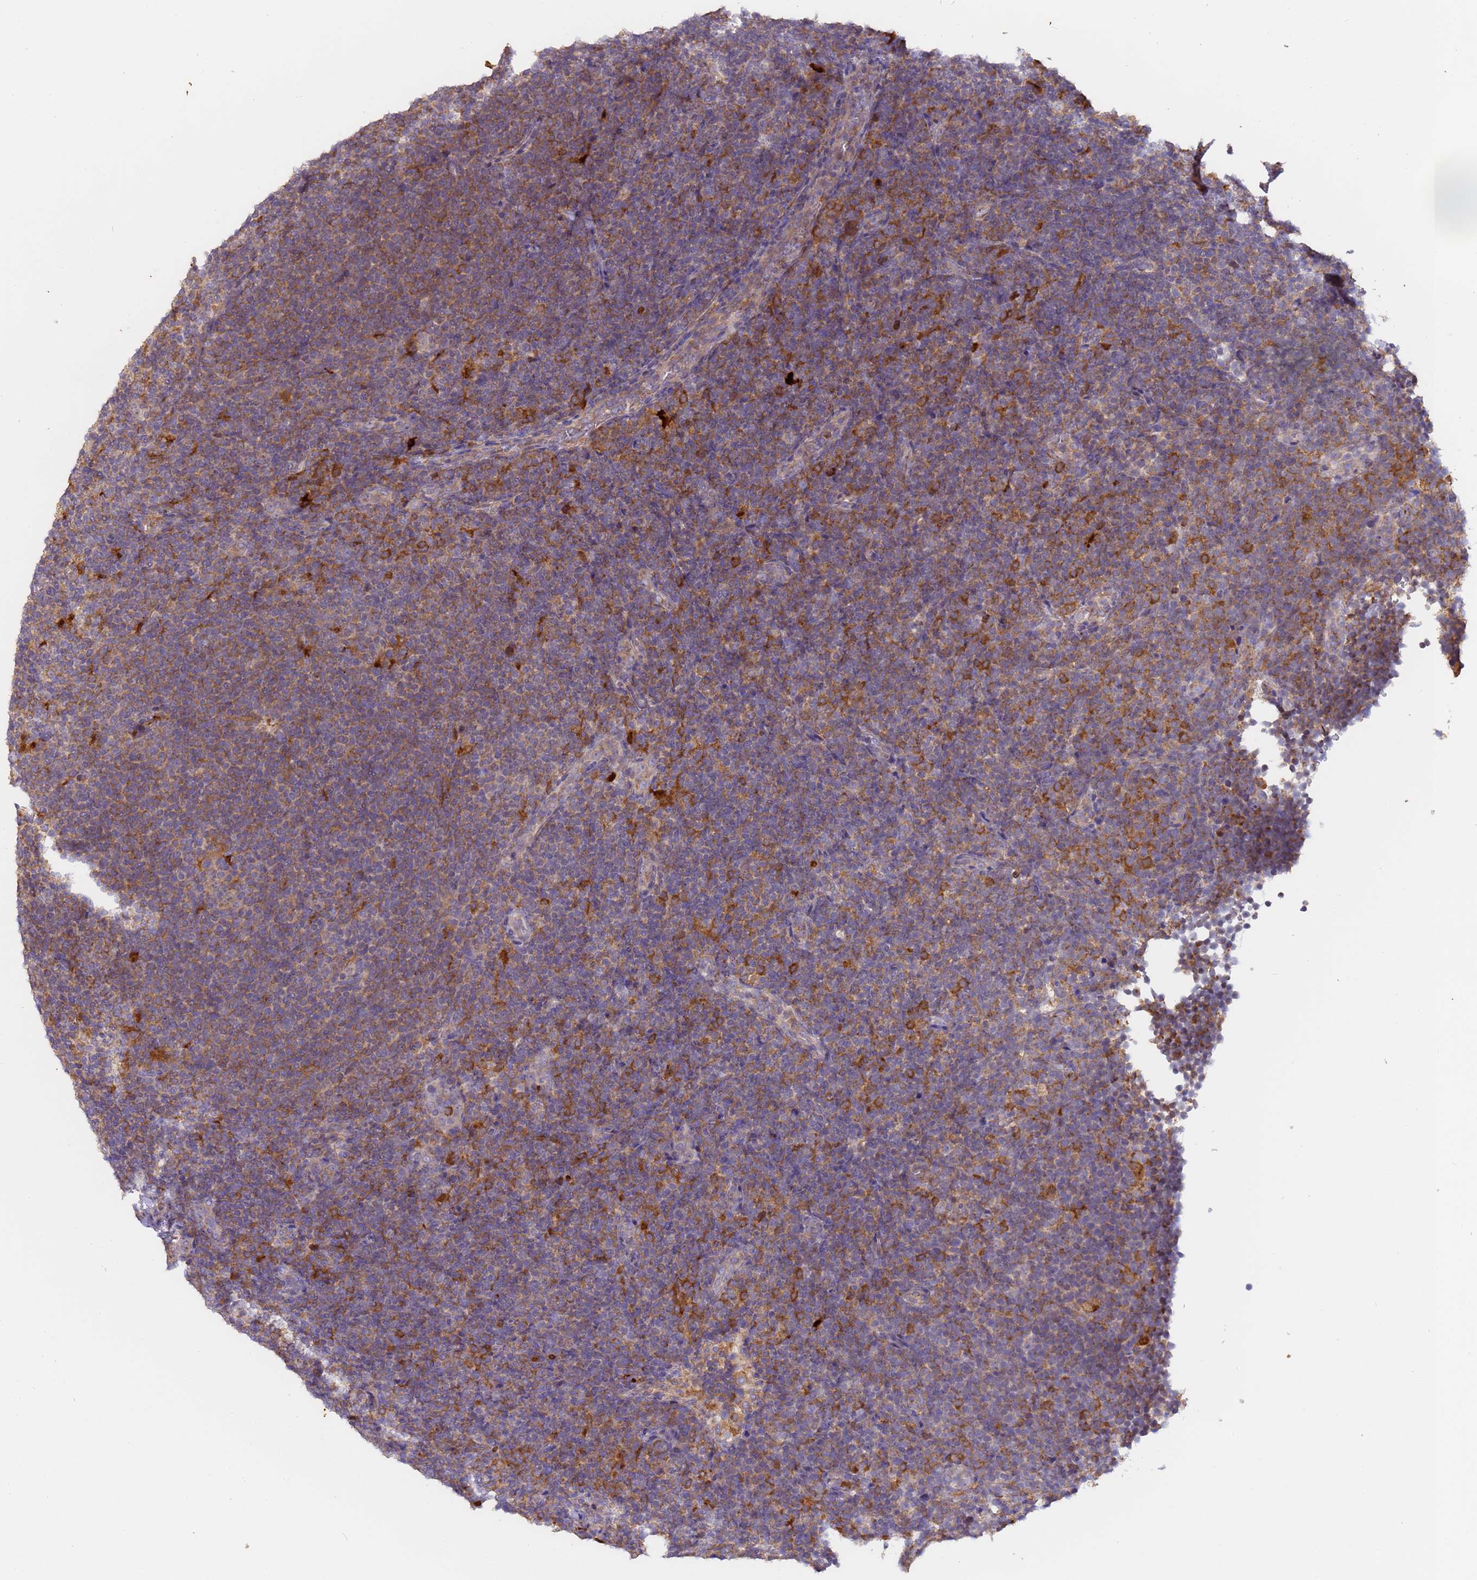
{"staining": {"intensity": "negative", "quantity": "none", "location": "none"}, "tissue": "lymphoma", "cell_type": "Tumor cells", "image_type": "cancer", "snomed": [{"axis": "morphology", "description": "Hodgkin's disease, NOS"}, {"axis": "topography", "description": "Lymph node"}], "caption": "This is a histopathology image of immunohistochemistry staining of lymphoma, which shows no expression in tumor cells. Nuclei are stained in blue.", "gene": "M6PR", "patient": {"sex": "female", "age": 57}}